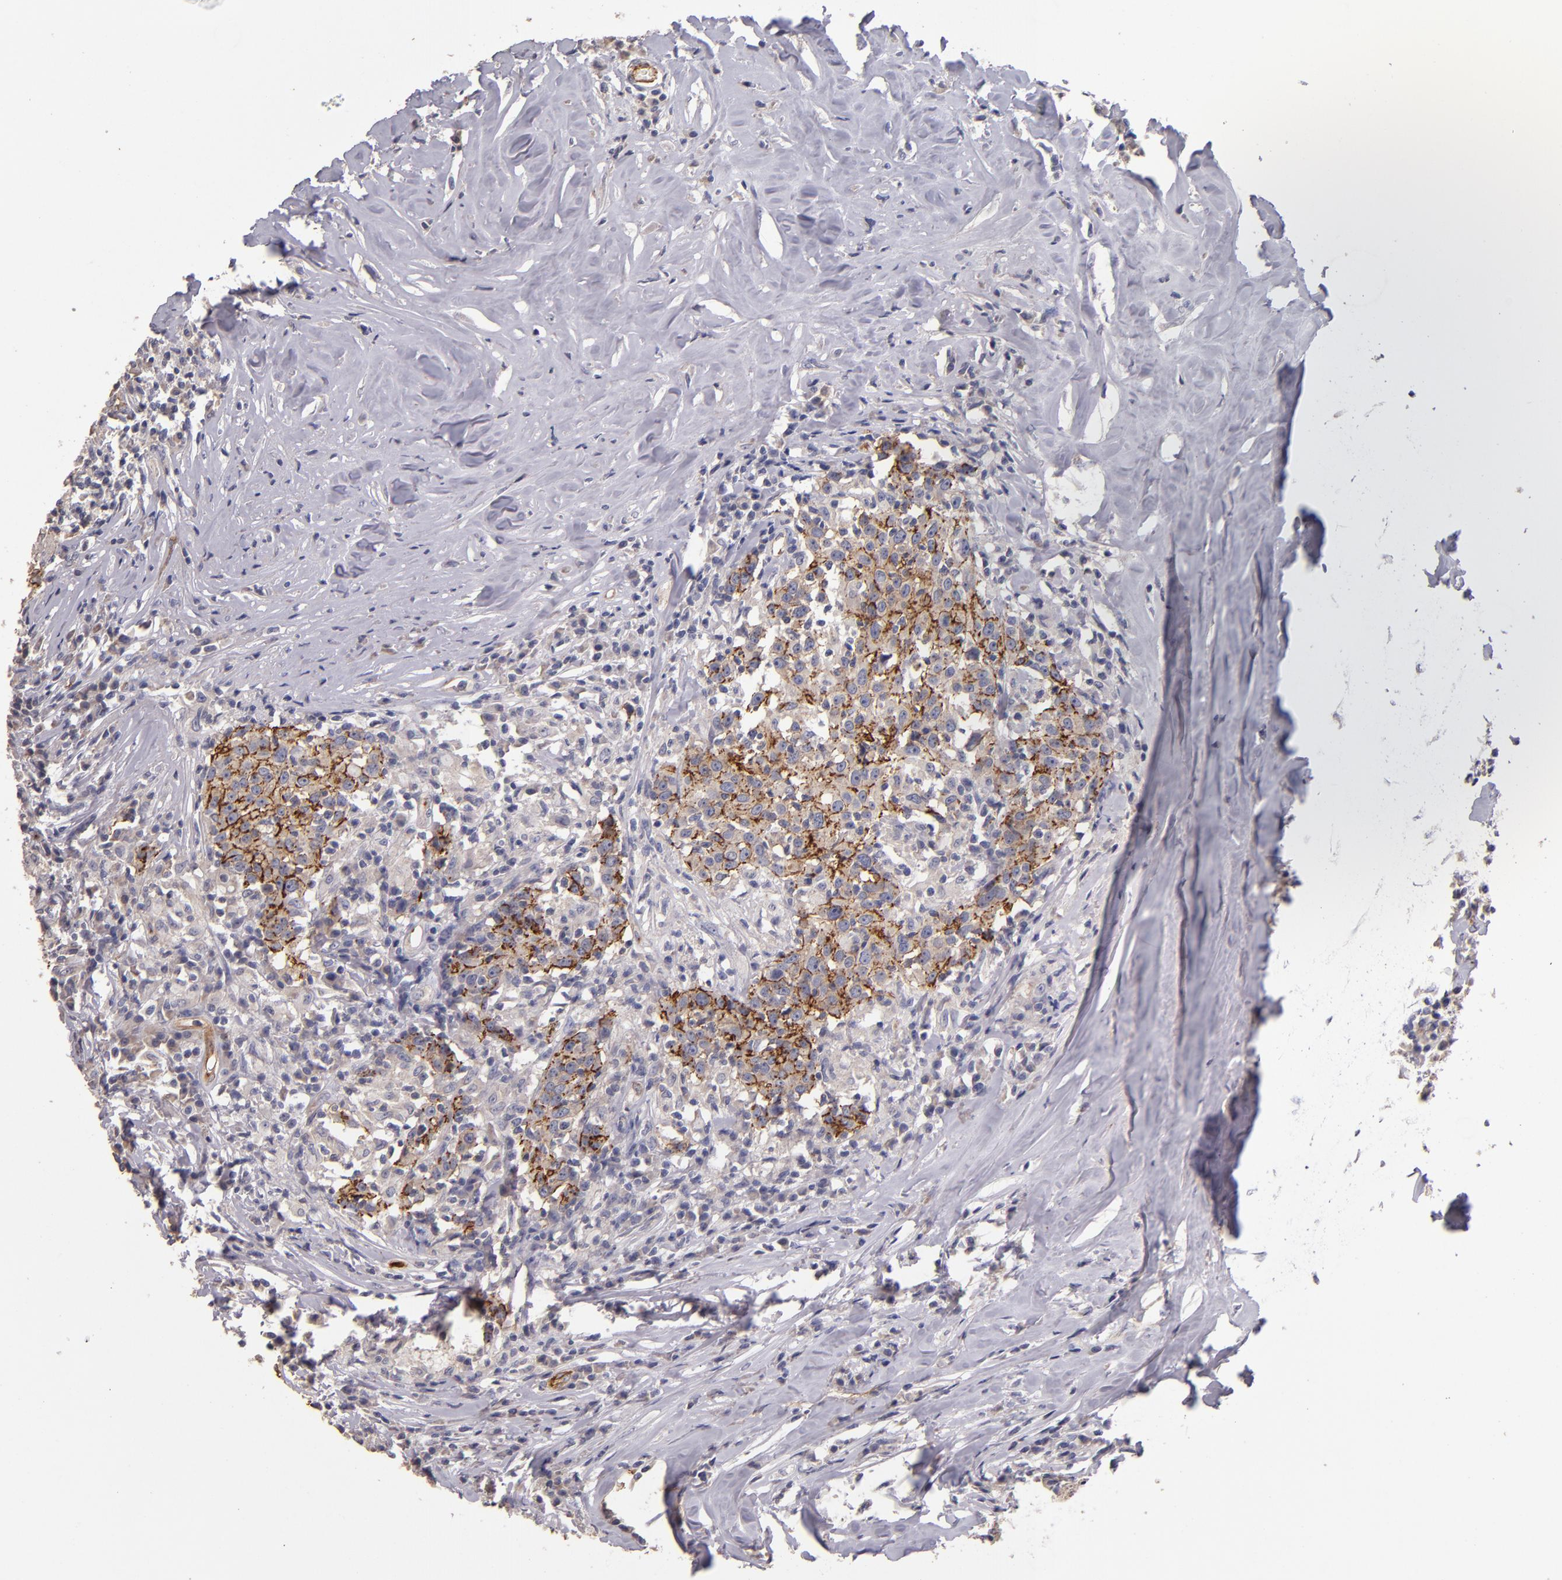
{"staining": {"intensity": "strong", "quantity": "25%-75%", "location": "cytoplasmic/membranous"}, "tissue": "head and neck cancer", "cell_type": "Tumor cells", "image_type": "cancer", "snomed": [{"axis": "morphology", "description": "Adenocarcinoma, NOS"}, {"axis": "topography", "description": "Salivary gland"}, {"axis": "topography", "description": "Head-Neck"}], "caption": "This is a photomicrograph of immunohistochemistry staining of head and neck adenocarcinoma, which shows strong expression in the cytoplasmic/membranous of tumor cells.", "gene": "CLDN5", "patient": {"sex": "female", "age": 65}}